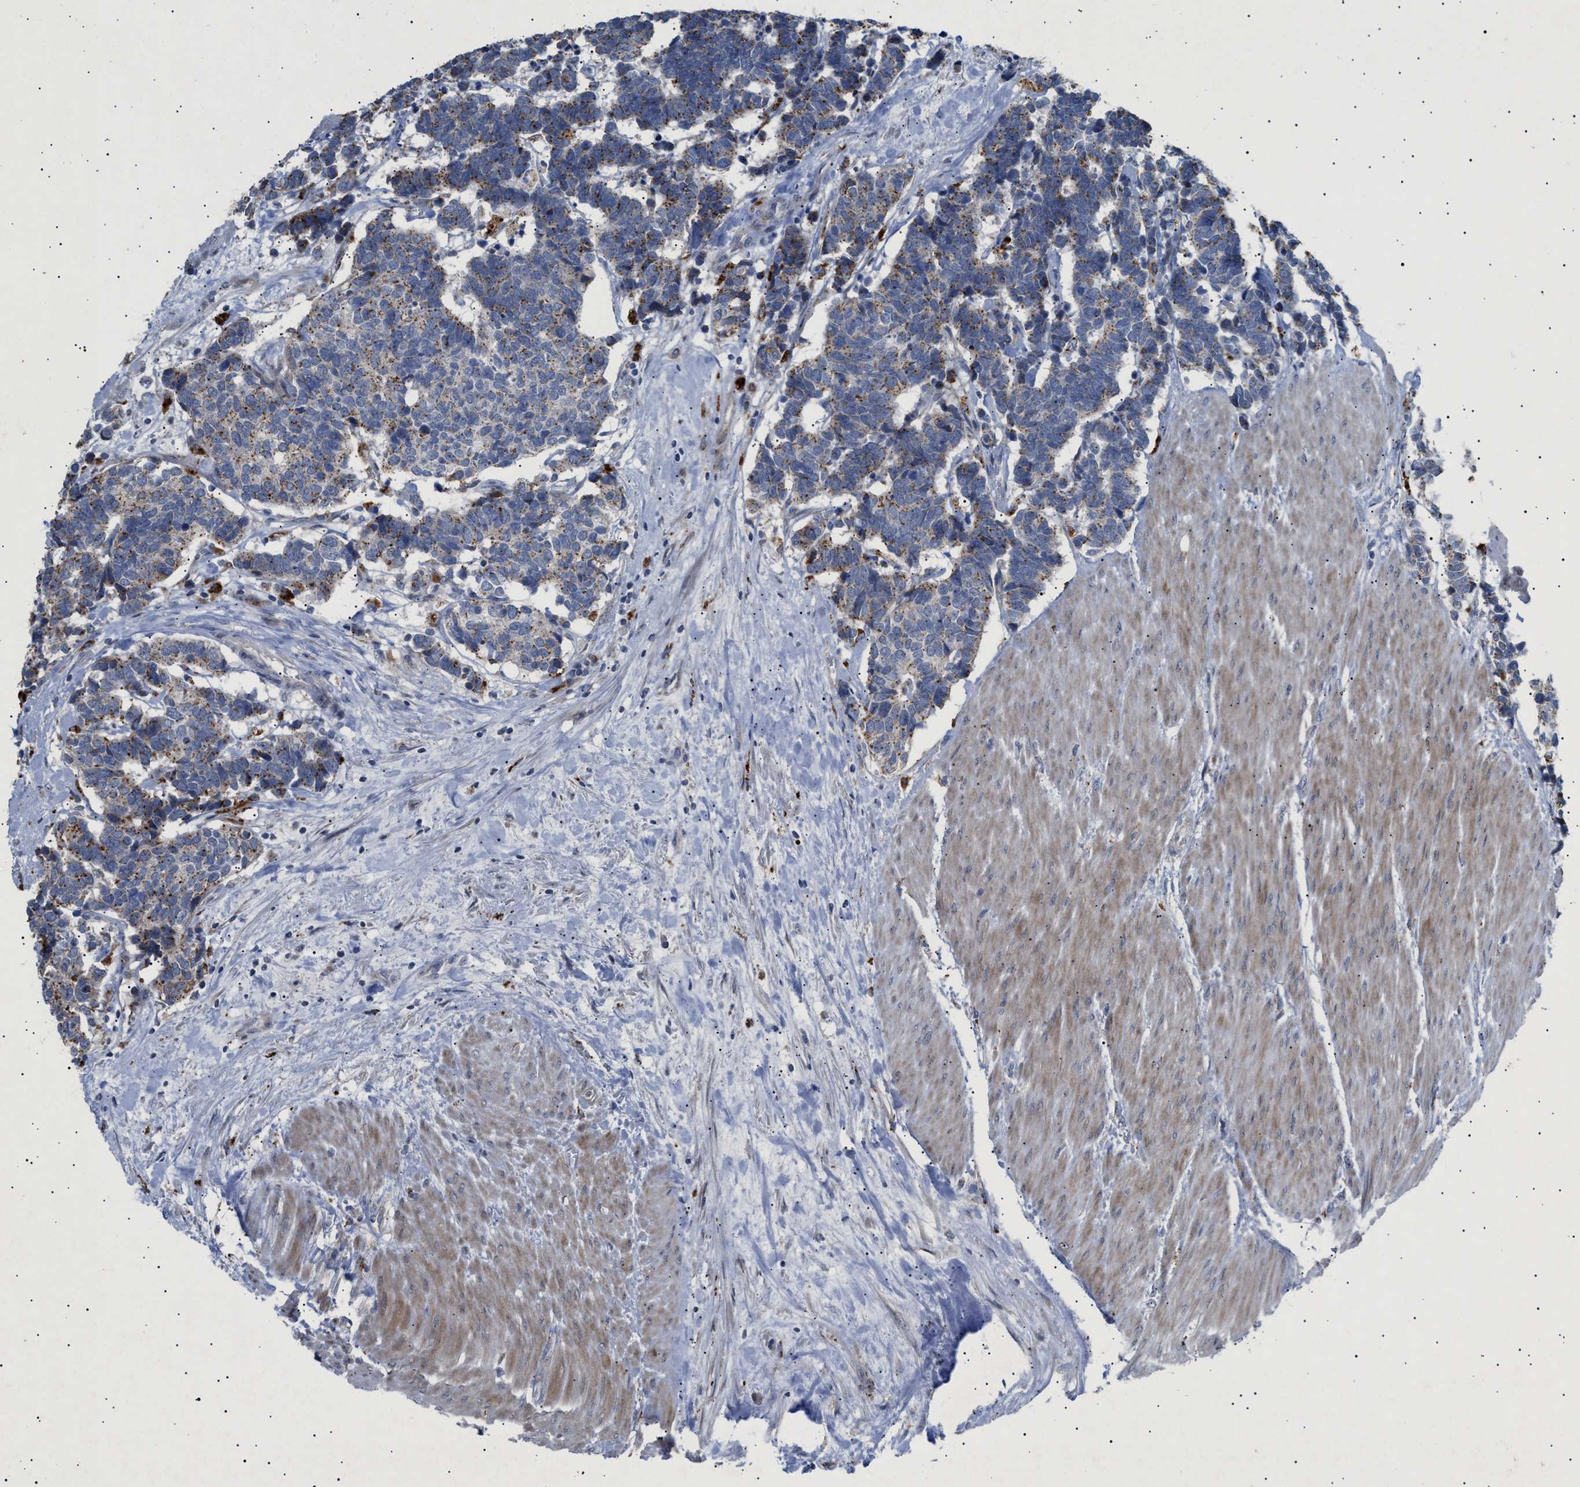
{"staining": {"intensity": "weak", "quantity": ">75%", "location": "cytoplasmic/membranous"}, "tissue": "carcinoid", "cell_type": "Tumor cells", "image_type": "cancer", "snomed": [{"axis": "morphology", "description": "Carcinoma, NOS"}, {"axis": "morphology", "description": "Carcinoid, malignant, NOS"}, {"axis": "topography", "description": "Urinary bladder"}], "caption": "Protein staining reveals weak cytoplasmic/membranous positivity in approximately >75% of tumor cells in malignant carcinoid.", "gene": "SIRT5", "patient": {"sex": "male", "age": 57}}